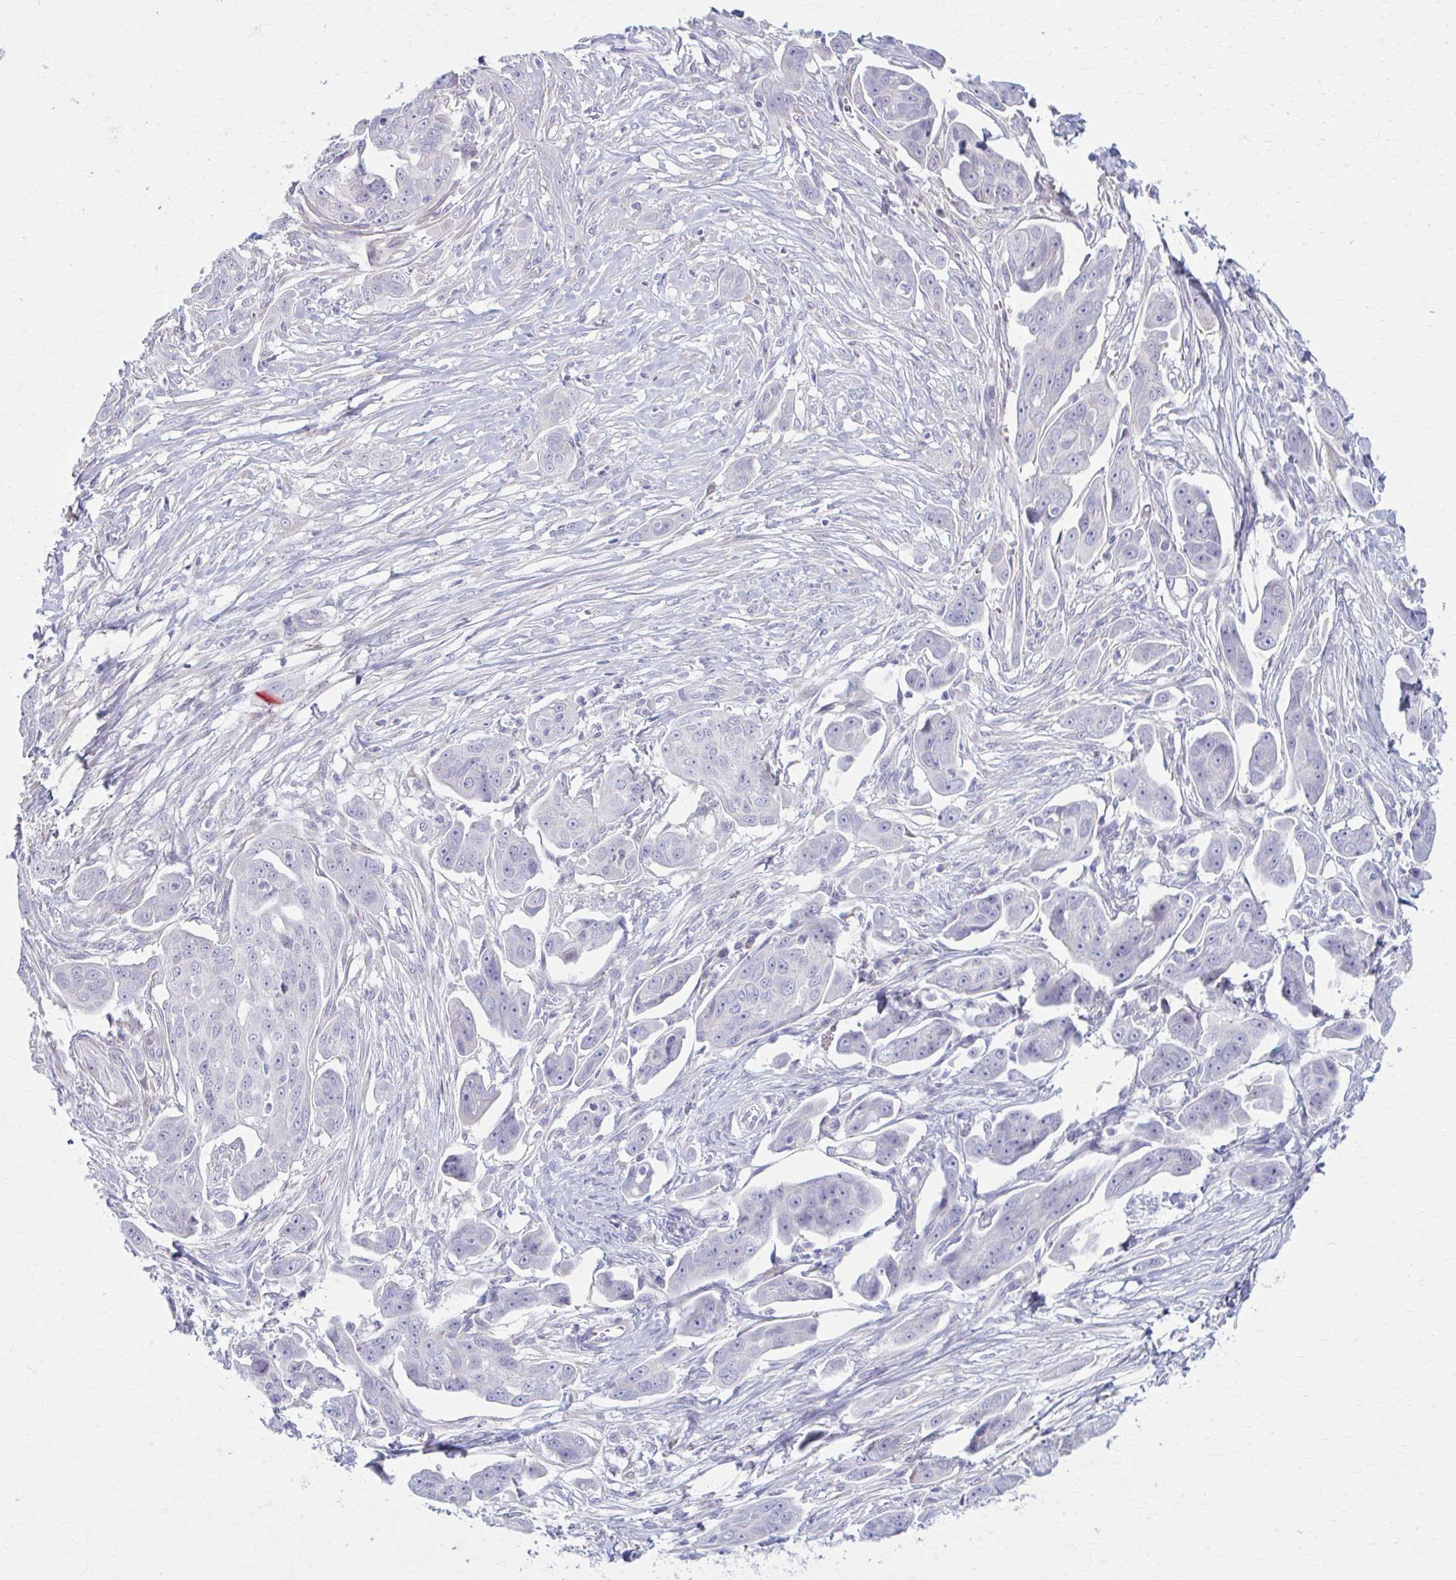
{"staining": {"intensity": "negative", "quantity": "none", "location": "none"}, "tissue": "ovarian cancer", "cell_type": "Tumor cells", "image_type": "cancer", "snomed": [{"axis": "morphology", "description": "Carcinoma, endometroid"}, {"axis": "topography", "description": "Ovary"}], "caption": "Tumor cells show no significant protein staining in ovarian cancer.", "gene": "PRKRA", "patient": {"sex": "female", "age": 70}}